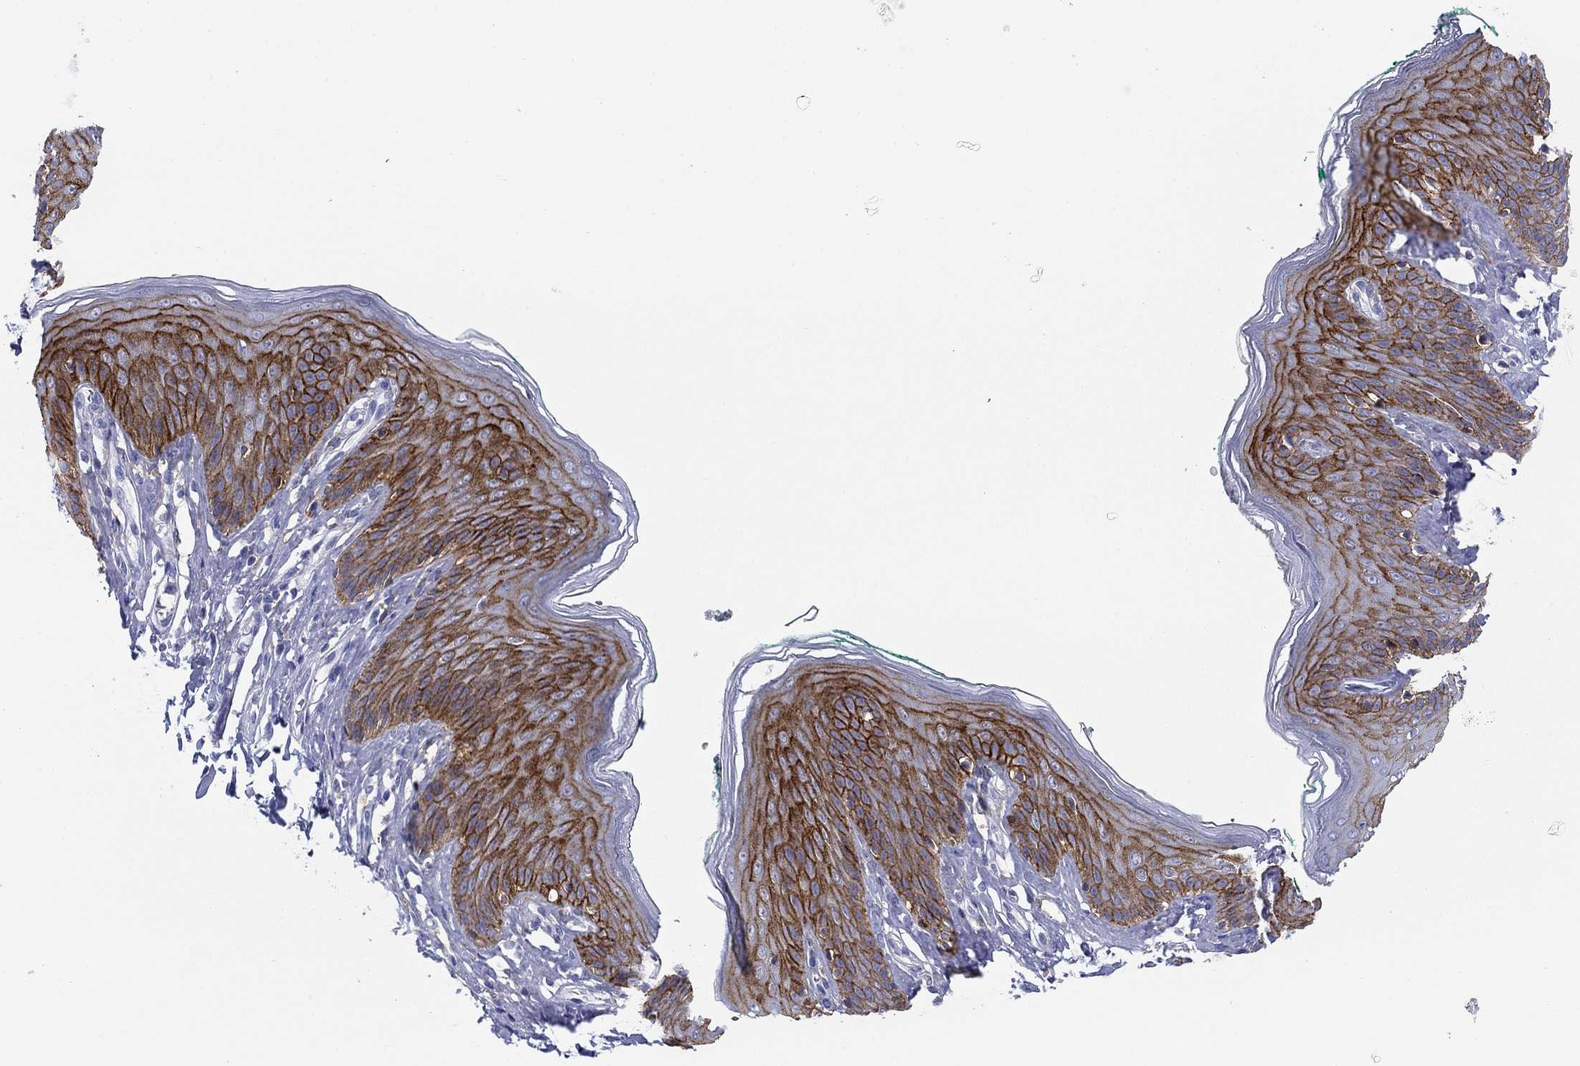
{"staining": {"intensity": "strong", "quantity": ">75%", "location": "cytoplasmic/membranous"}, "tissue": "skin", "cell_type": "Epidermal cells", "image_type": "normal", "snomed": [{"axis": "morphology", "description": "Normal tissue, NOS"}, {"axis": "topography", "description": "Vulva"}], "caption": "Immunohistochemistry (IHC) image of unremarkable skin: skin stained using immunohistochemistry displays high levels of strong protein expression localized specifically in the cytoplasmic/membranous of epidermal cells, appearing as a cytoplasmic/membranous brown color.", "gene": "GPC1", "patient": {"sex": "female", "age": 66}}